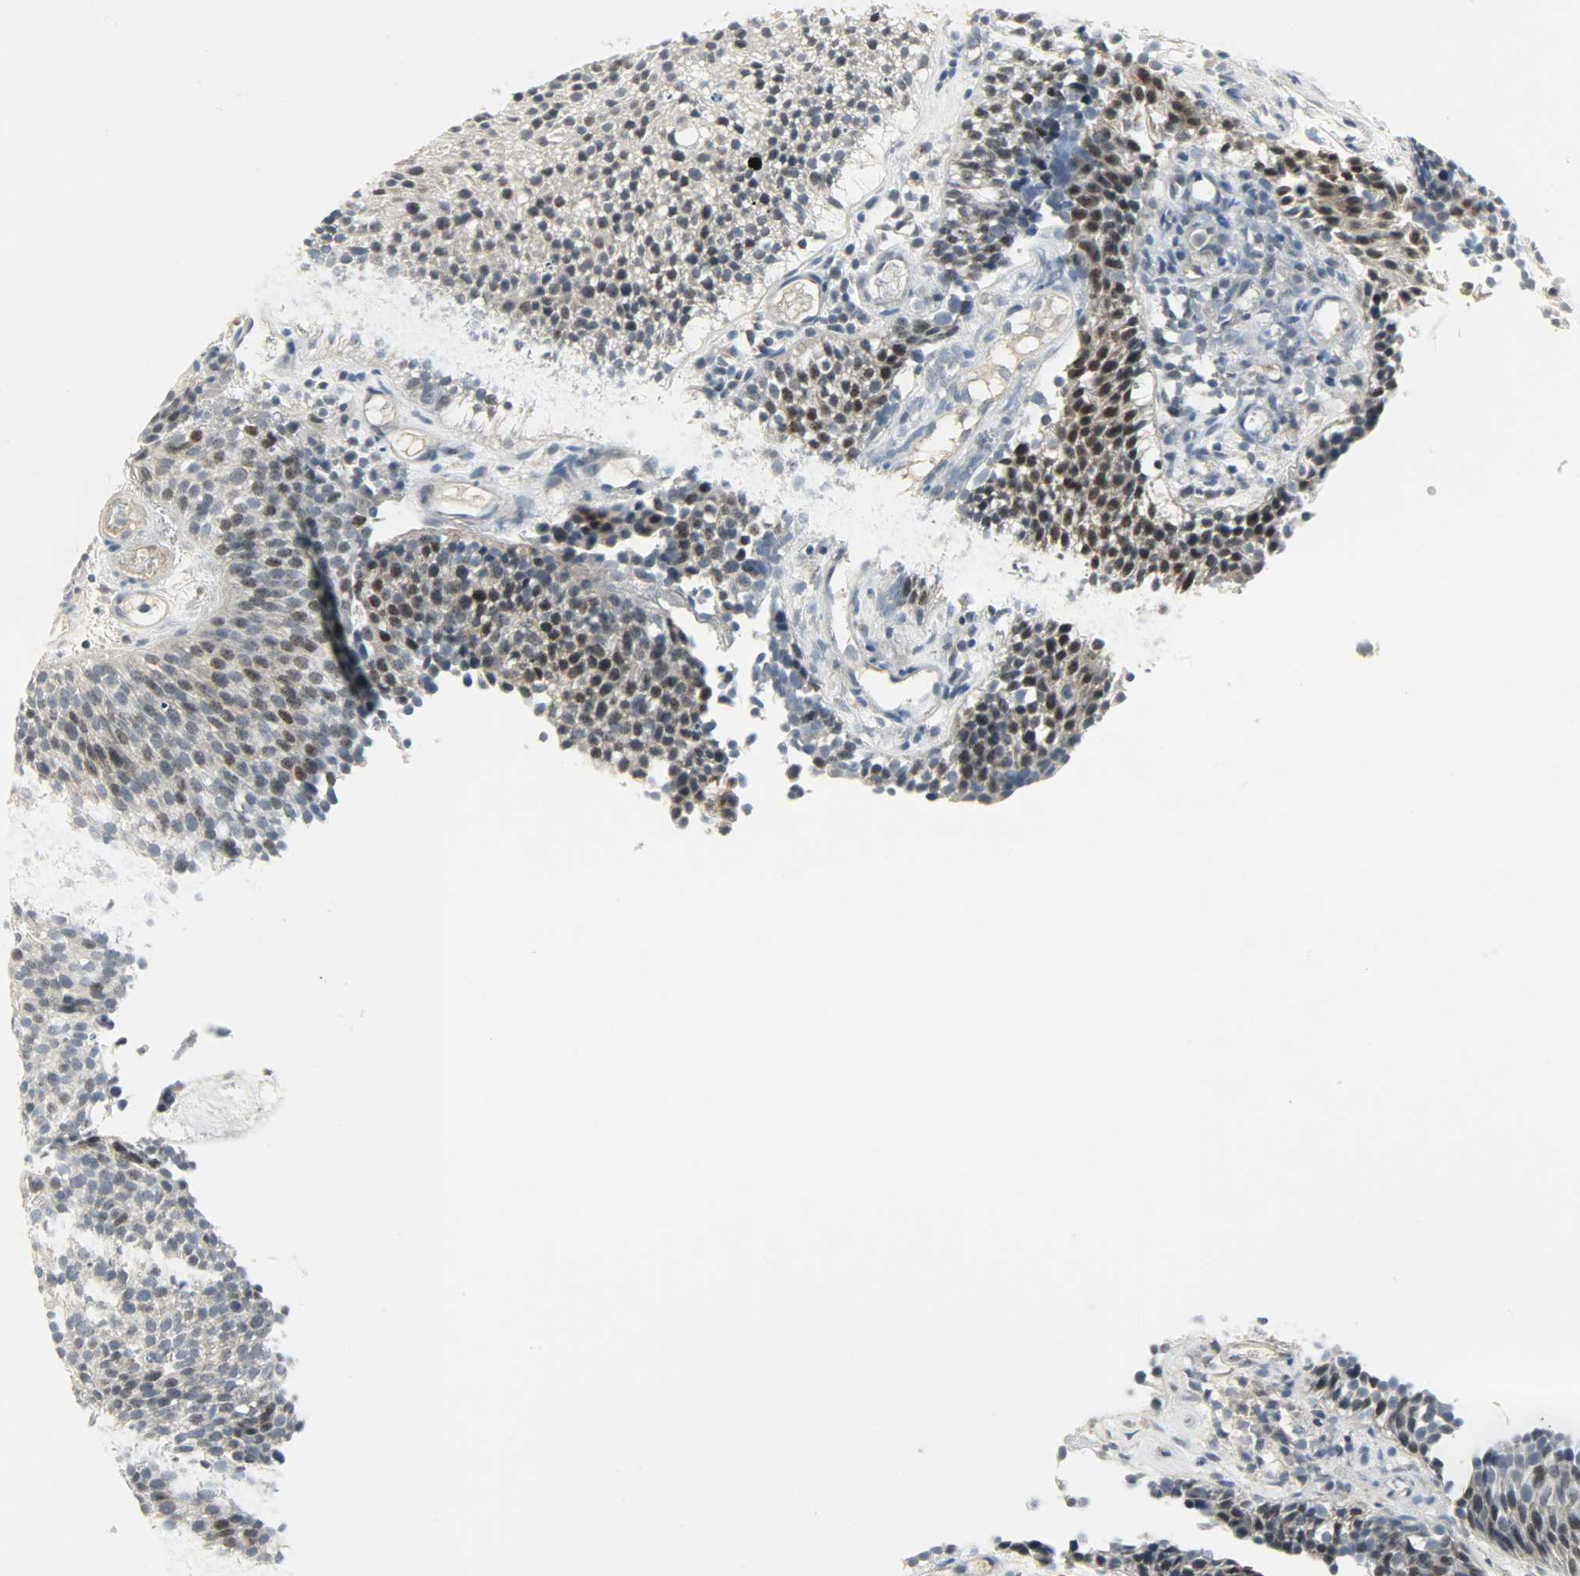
{"staining": {"intensity": "strong", "quantity": "25%-75%", "location": "cytoplasmic/membranous,nuclear"}, "tissue": "urothelial cancer", "cell_type": "Tumor cells", "image_type": "cancer", "snomed": [{"axis": "morphology", "description": "Urothelial carcinoma, Low grade"}, {"axis": "topography", "description": "Urinary bladder"}], "caption": "Tumor cells exhibit strong cytoplasmic/membranous and nuclear expression in approximately 25%-75% of cells in urothelial carcinoma (low-grade).", "gene": "CAMK4", "patient": {"sex": "male", "age": 85}}